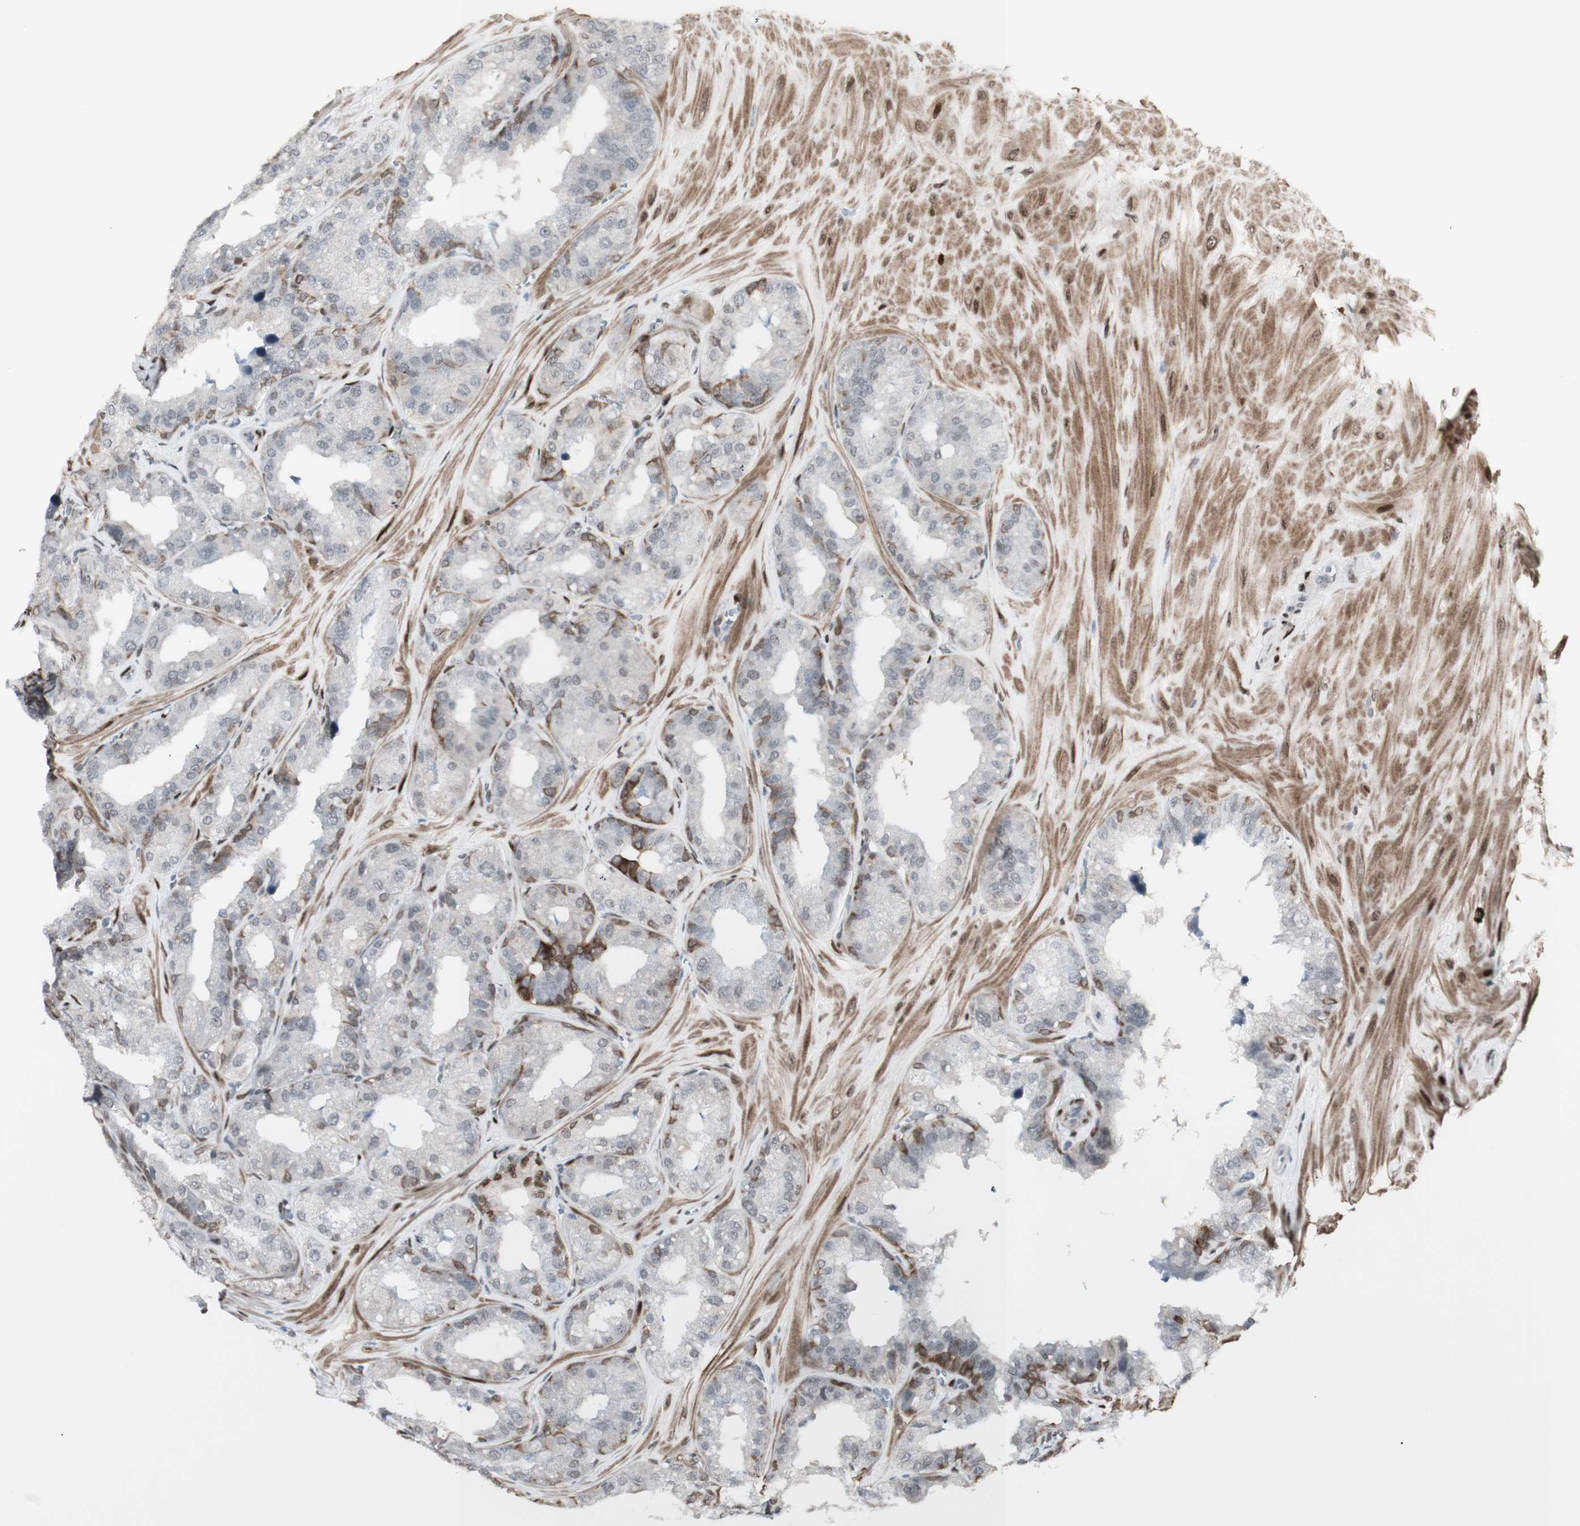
{"staining": {"intensity": "moderate", "quantity": "<25%", "location": "cytoplasmic/membranous"}, "tissue": "seminal vesicle", "cell_type": "Glandular cells", "image_type": "normal", "snomed": [{"axis": "morphology", "description": "Normal tissue, NOS"}, {"axis": "topography", "description": "Prostate"}, {"axis": "topography", "description": "Seminal veicle"}], "caption": "Protein staining shows moderate cytoplasmic/membranous expression in approximately <25% of glandular cells in benign seminal vesicle. (DAB IHC, brown staining for protein, blue staining for nuclei).", "gene": "C1orf116", "patient": {"sex": "male", "age": 51}}